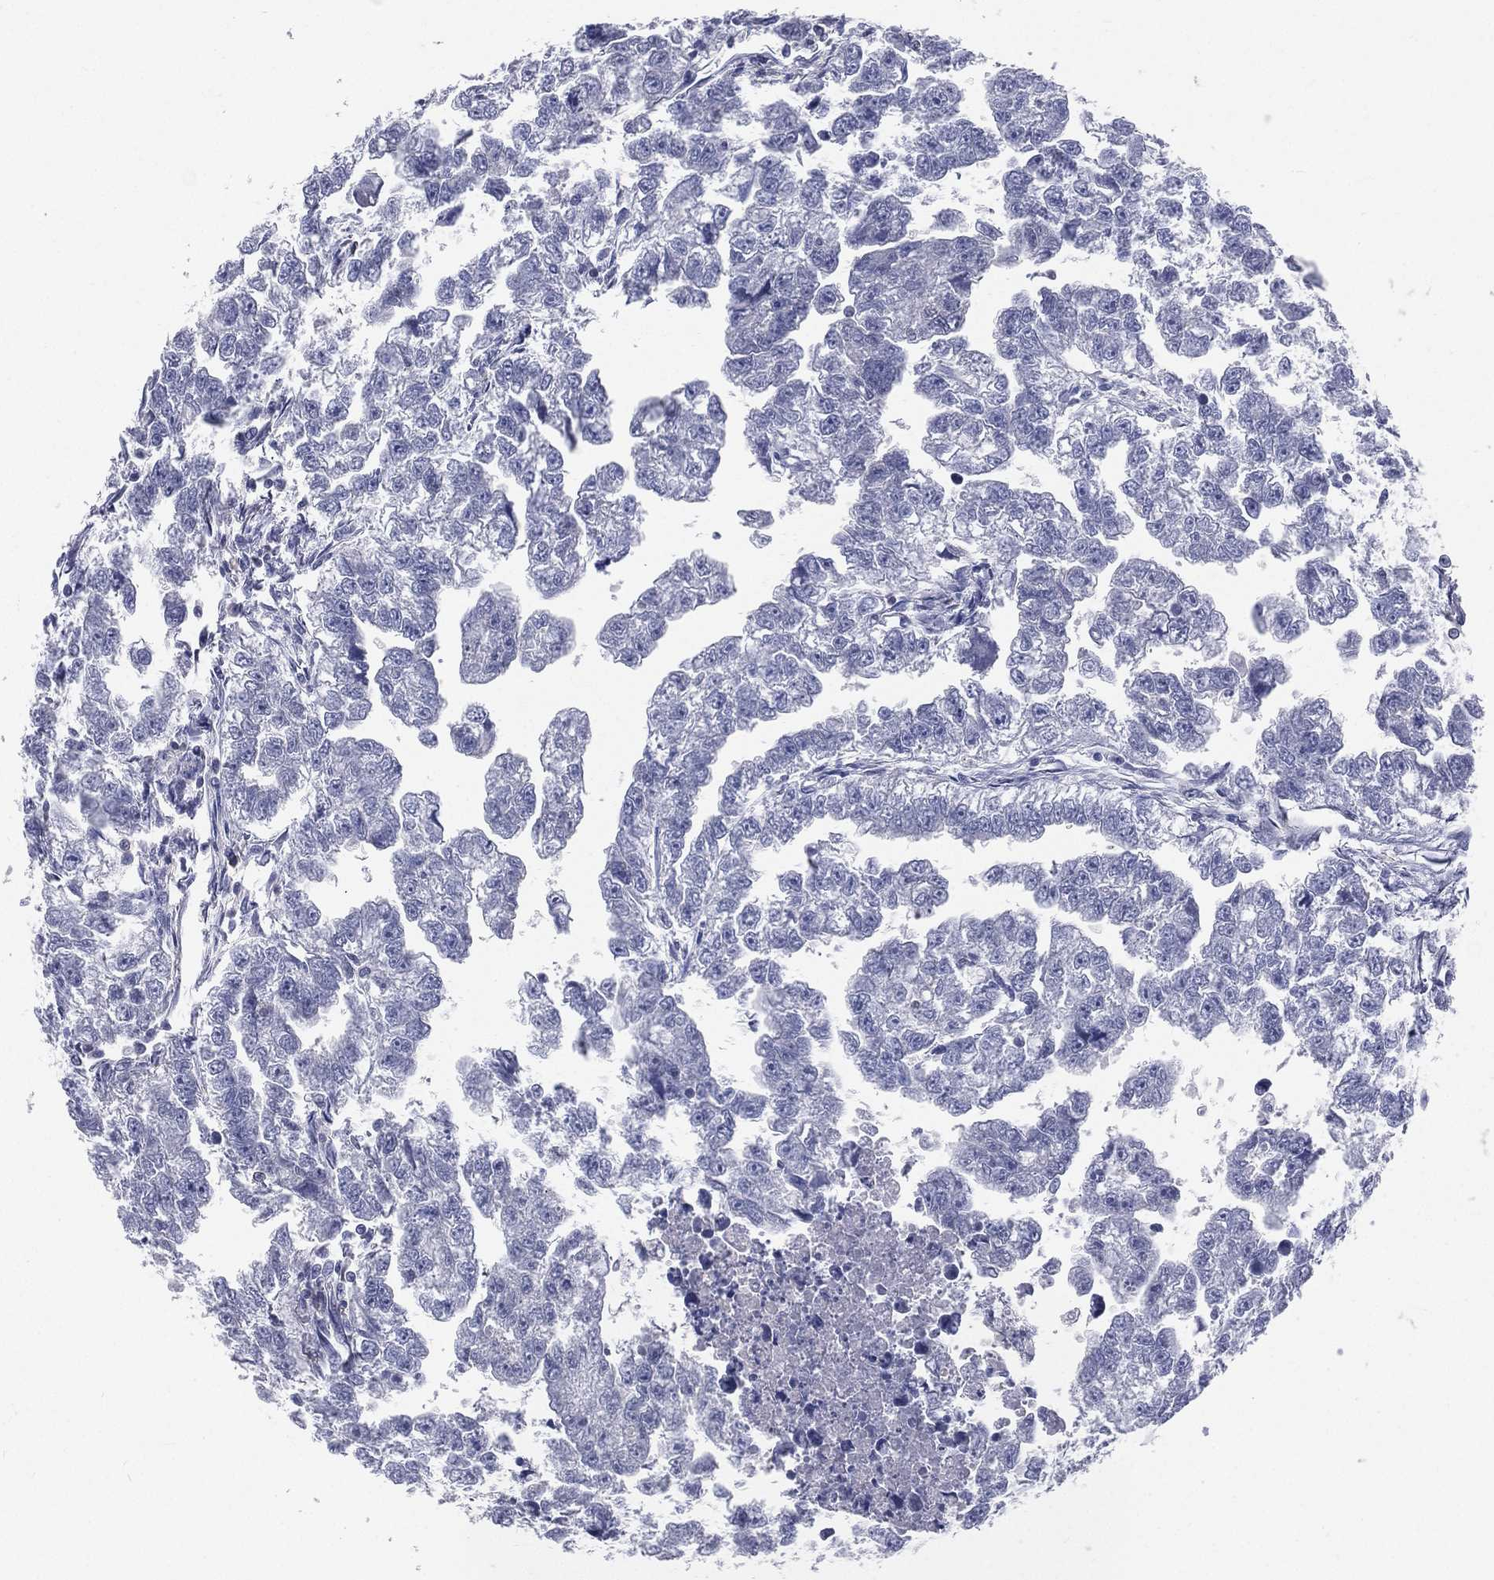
{"staining": {"intensity": "negative", "quantity": "none", "location": "none"}, "tissue": "testis cancer", "cell_type": "Tumor cells", "image_type": "cancer", "snomed": [{"axis": "morphology", "description": "Carcinoma, Embryonal, NOS"}, {"axis": "morphology", "description": "Teratoma, malignant, NOS"}, {"axis": "topography", "description": "Testis"}], "caption": "An image of malignant teratoma (testis) stained for a protein reveals no brown staining in tumor cells.", "gene": "CD3D", "patient": {"sex": "male", "age": 44}}